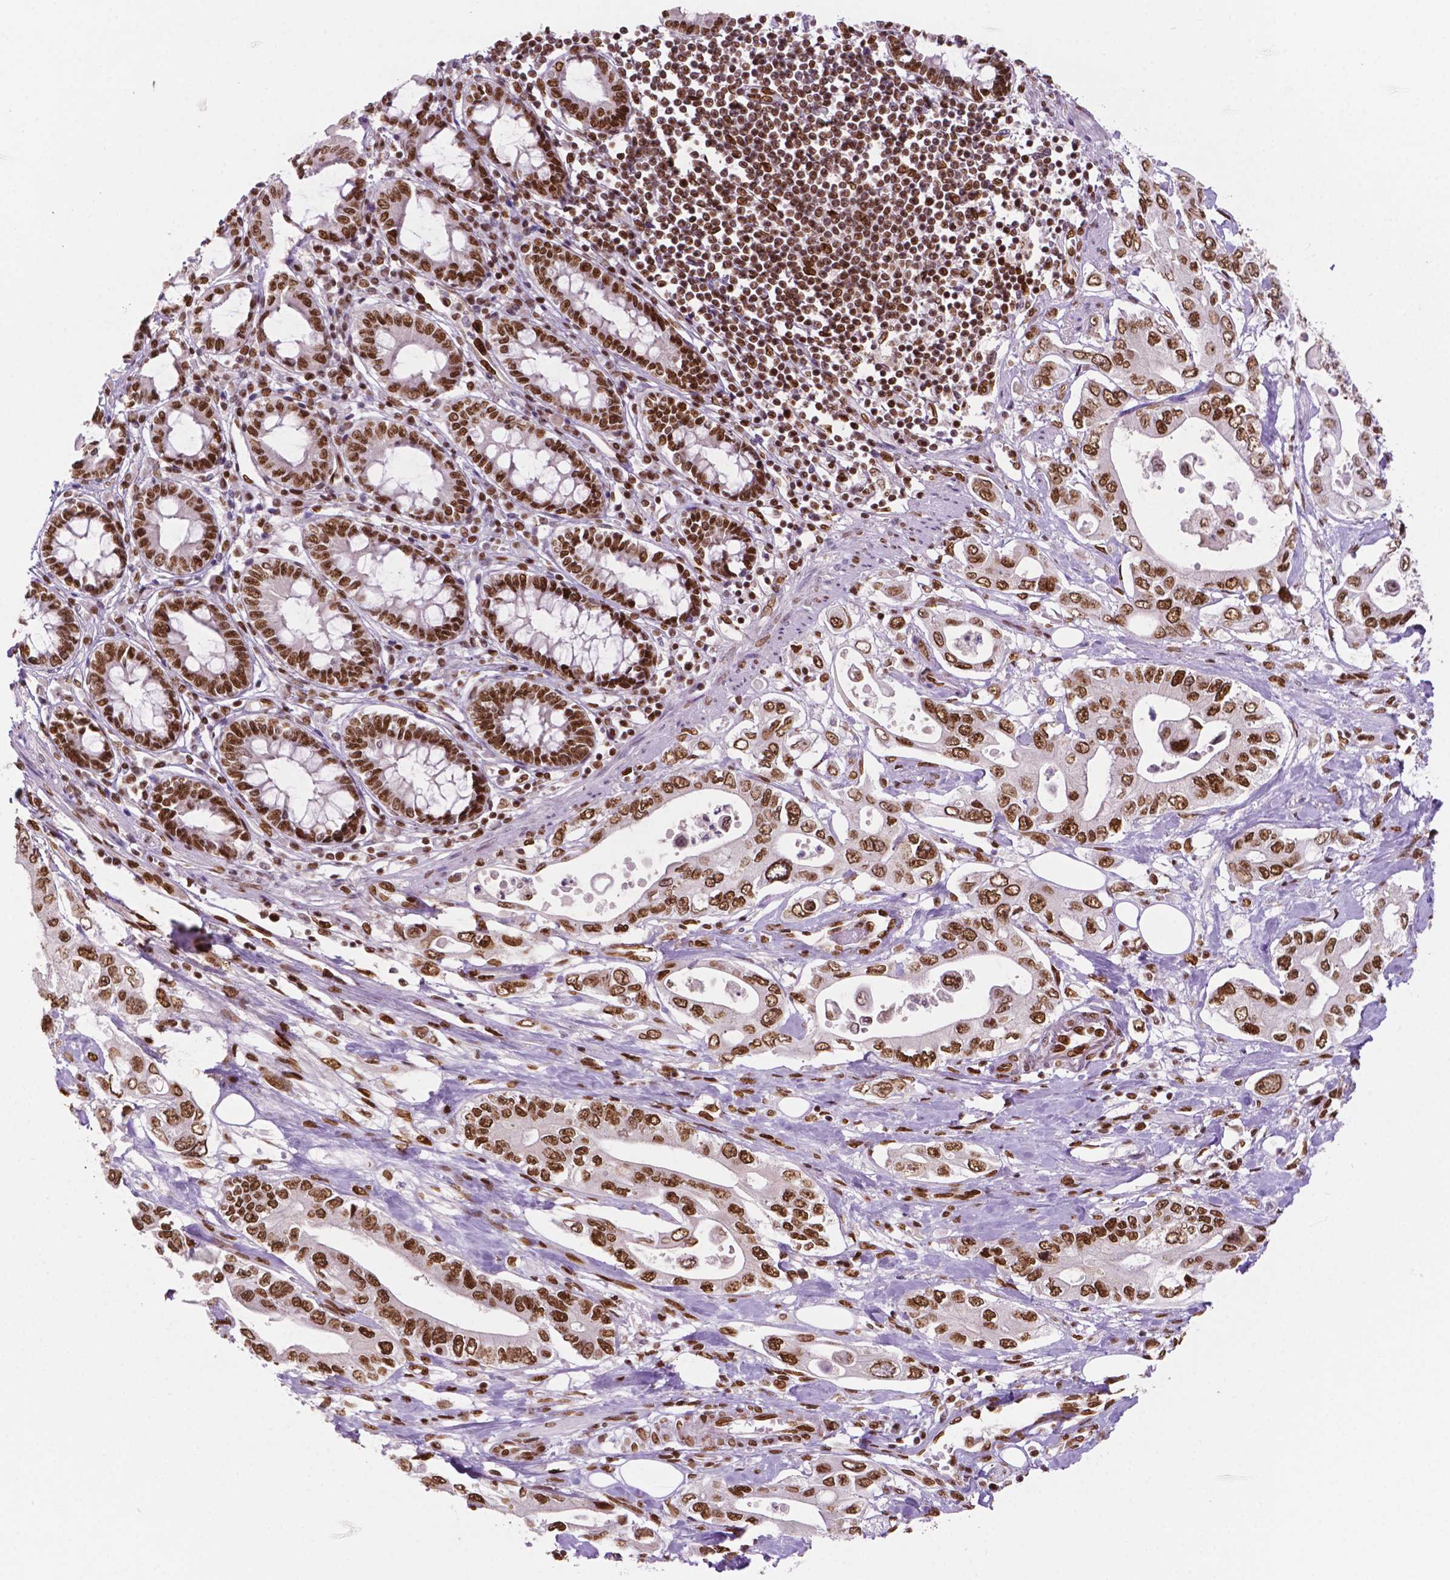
{"staining": {"intensity": "weak", "quantity": ">75%", "location": "nuclear"}, "tissue": "pancreatic cancer", "cell_type": "Tumor cells", "image_type": "cancer", "snomed": [{"axis": "morphology", "description": "Adenocarcinoma, NOS"}, {"axis": "topography", "description": "Pancreas"}], "caption": "The immunohistochemical stain shows weak nuclear staining in tumor cells of pancreatic cancer (adenocarcinoma) tissue. The protein is stained brown, and the nuclei are stained in blue (DAB IHC with brightfield microscopy, high magnification).", "gene": "MLH1", "patient": {"sex": "female", "age": 63}}